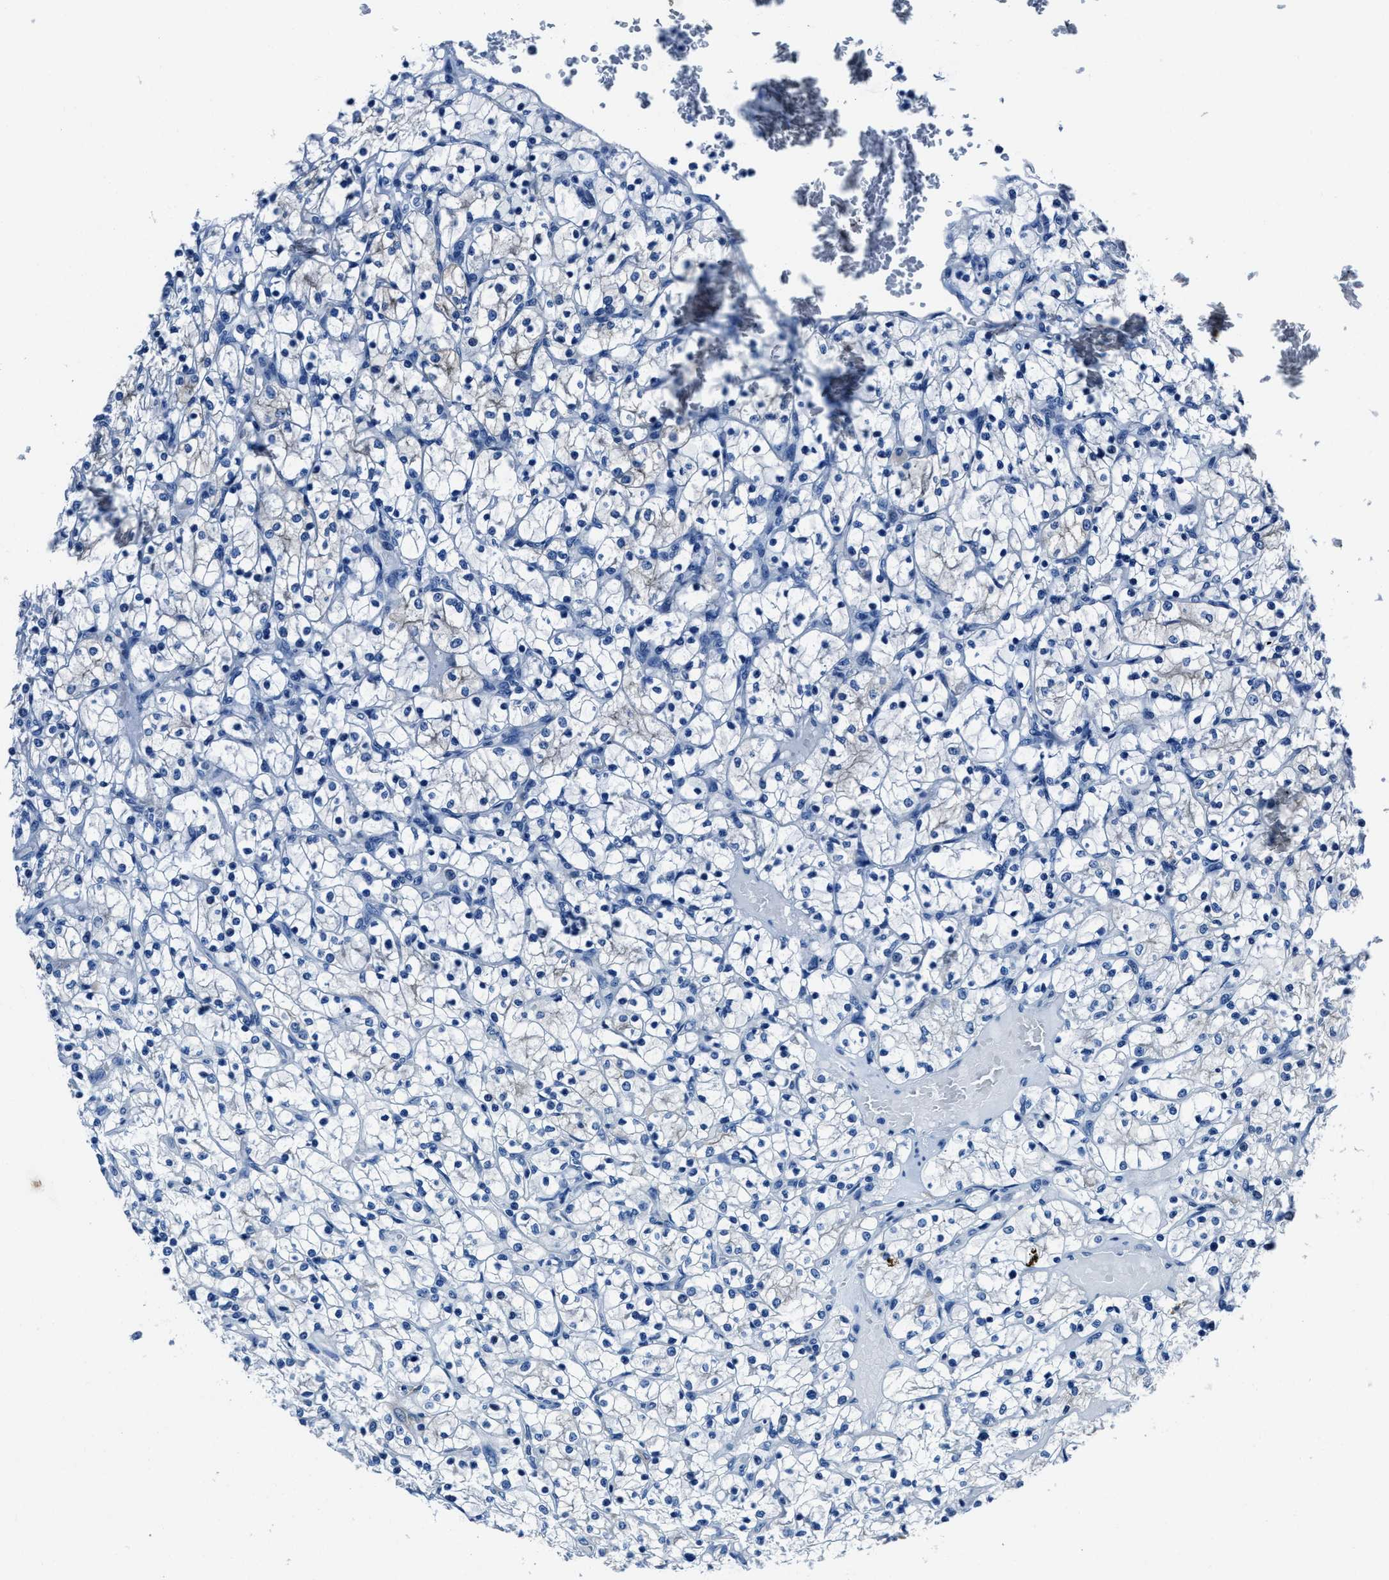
{"staining": {"intensity": "negative", "quantity": "none", "location": "none"}, "tissue": "renal cancer", "cell_type": "Tumor cells", "image_type": "cancer", "snomed": [{"axis": "morphology", "description": "Adenocarcinoma, NOS"}, {"axis": "topography", "description": "Kidney"}], "caption": "This is an immunohistochemistry (IHC) image of human renal cancer. There is no positivity in tumor cells.", "gene": "LMO7", "patient": {"sex": "female", "age": 69}}